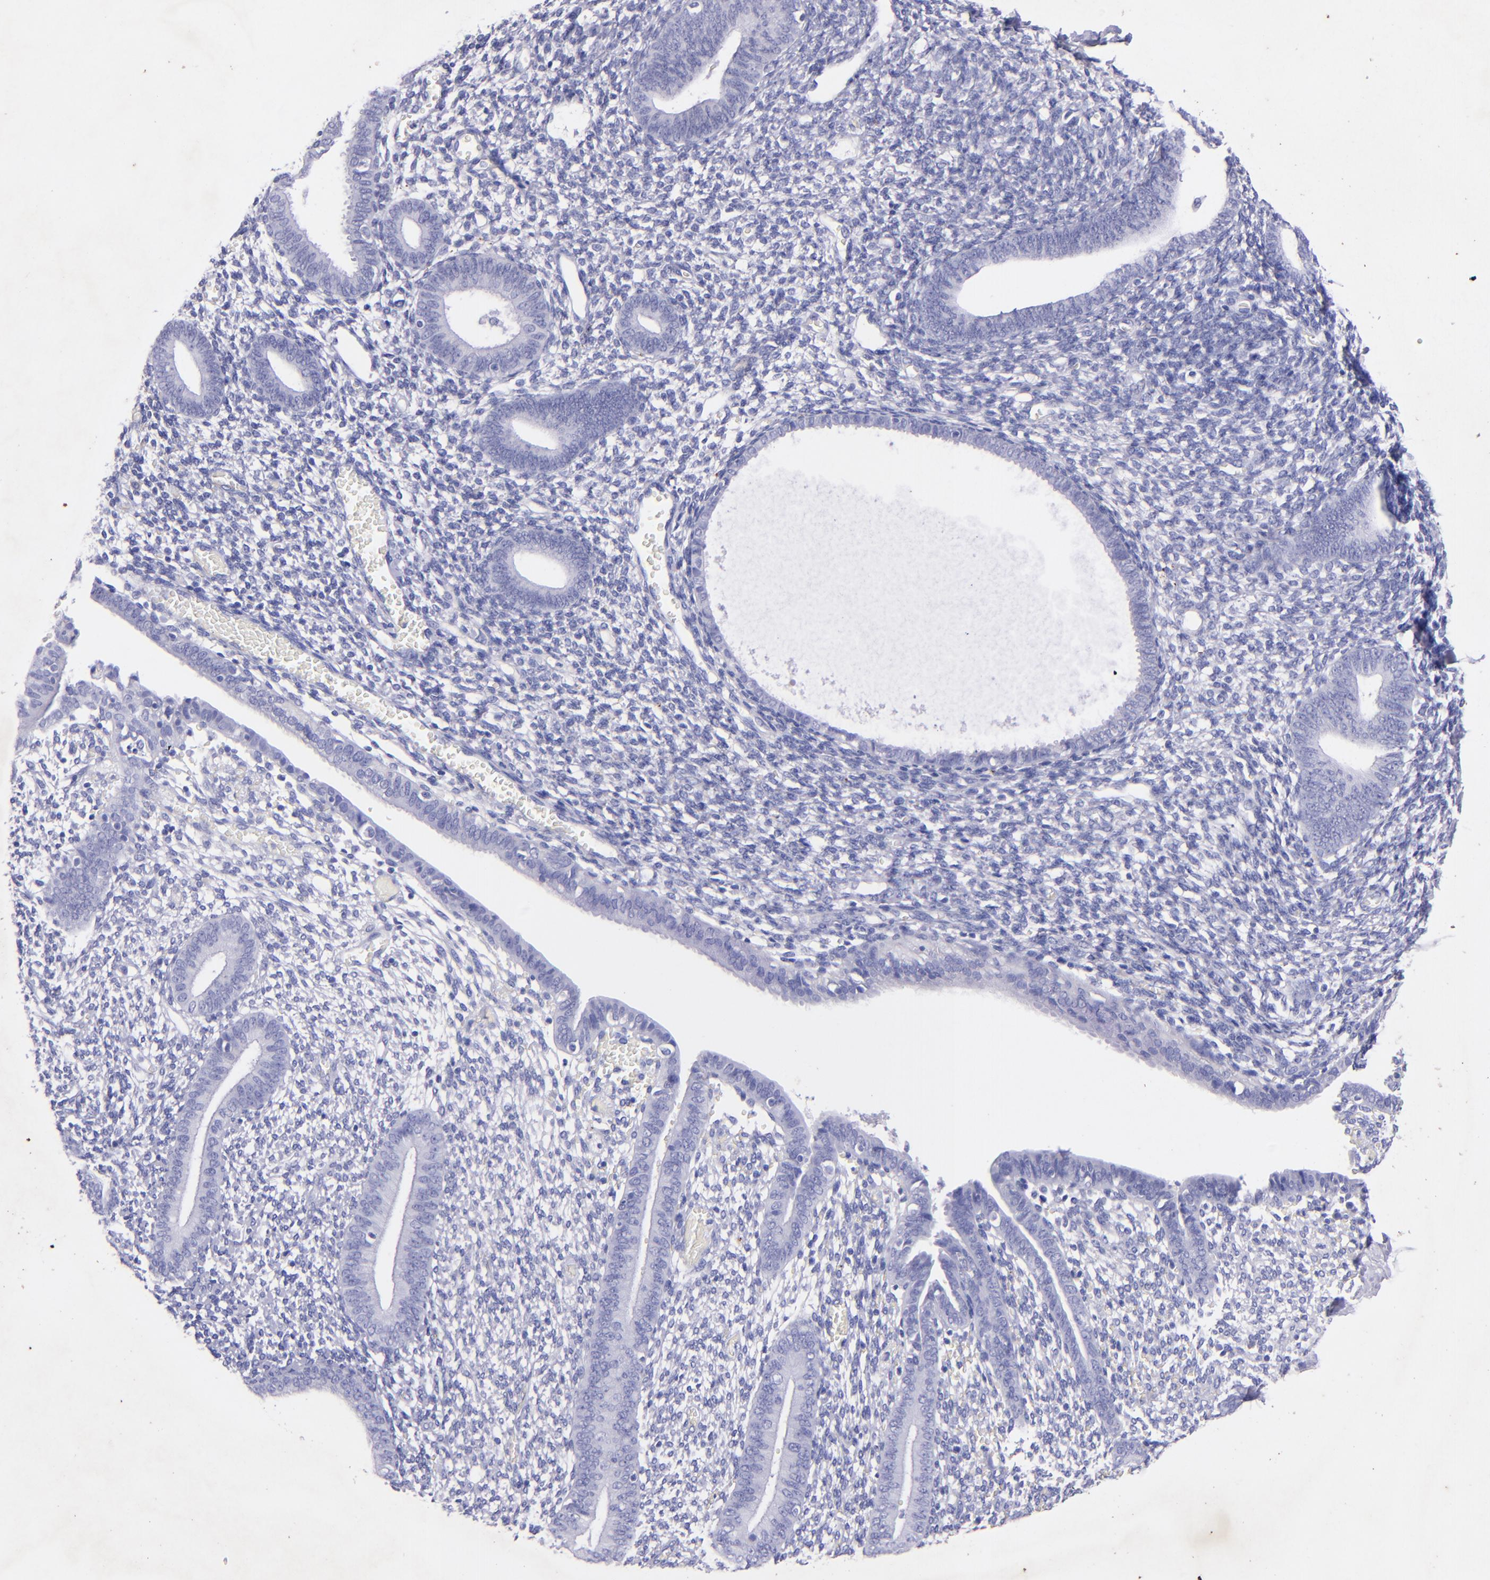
{"staining": {"intensity": "negative", "quantity": "none", "location": "none"}, "tissue": "endometrium", "cell_type": "Cells in endometrial stroma", "image_type": "normal", "snomed": [{"axis": "morphology", "description": "Normal tissue, NOS"}, {"axis": "topography", "description": "Smooth muscle"}, {"axis": "topography", "description": "Endometrium"}], "caption": "The photomicrograph reveals no staining of cells in endometrial stroma in normal endometrium.", "gene": "UCHL1", "patient": {"sex": "female", "age": 57}}